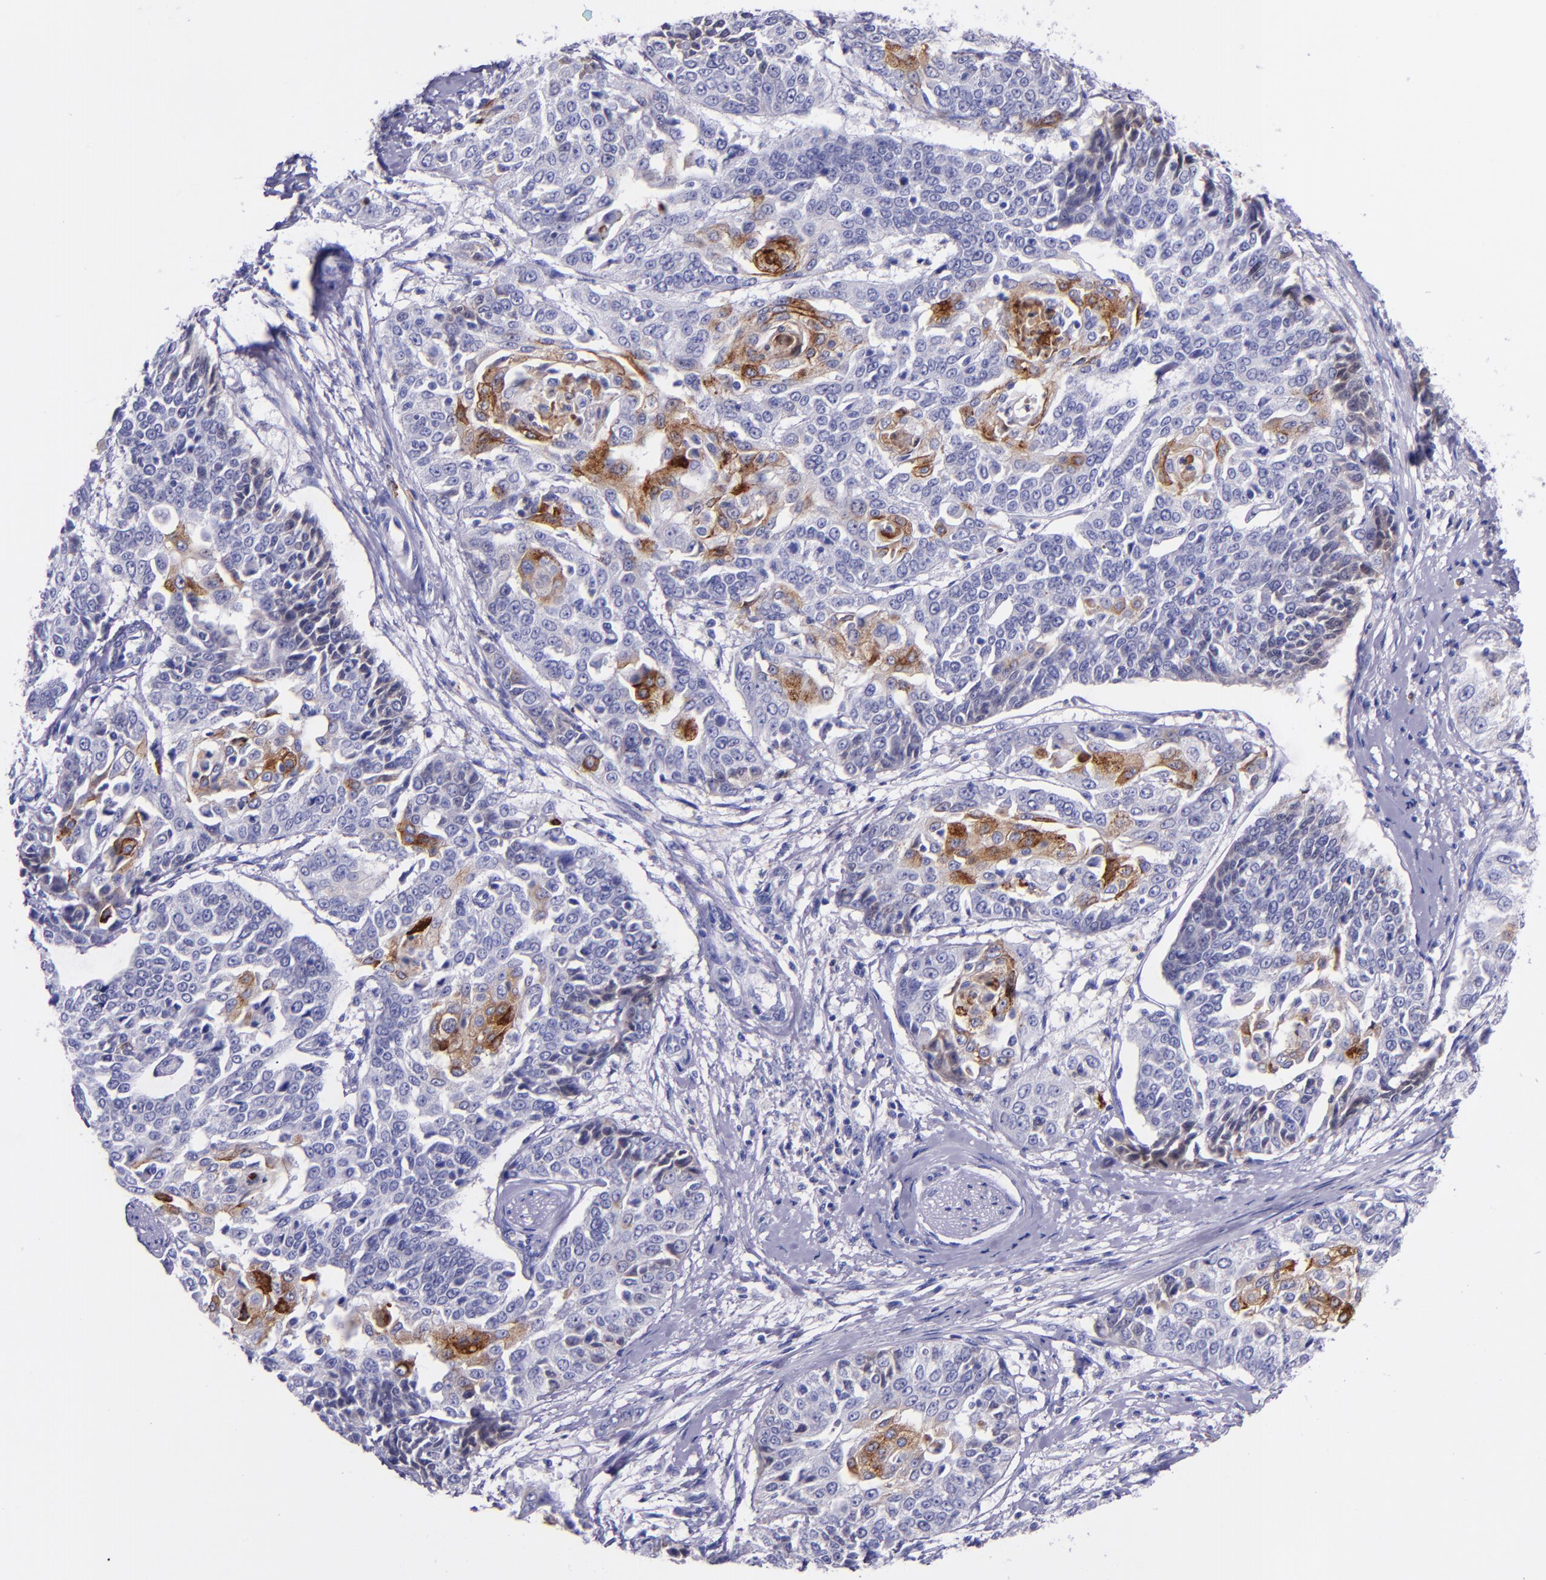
{"staining": {"intensity": "moderate", "quantity": "25%-75%", "location": "cytoplasmic/membranous"}, "tissue": "cervical cancer", "cell_type": "Tumor cells", "image_type": "cancer", "snomed": [{"axis": "morphology", "description": "Squamous cell carcinoma, NOS"}, {"axis": "topography", "description": "Cervix"}], "caption": "Immunohistochemical staining of cervical cancer (squamous cell carcinoma) demonstrates medium levels of moderate cytoplasmic/membranous staining in about 25%-75% of tumor cells. The protein of interest is shown in brown color, while the nuclei are stained blue.", "gene": "SLPI", "patient": {"sex": "female", "age": 64}}